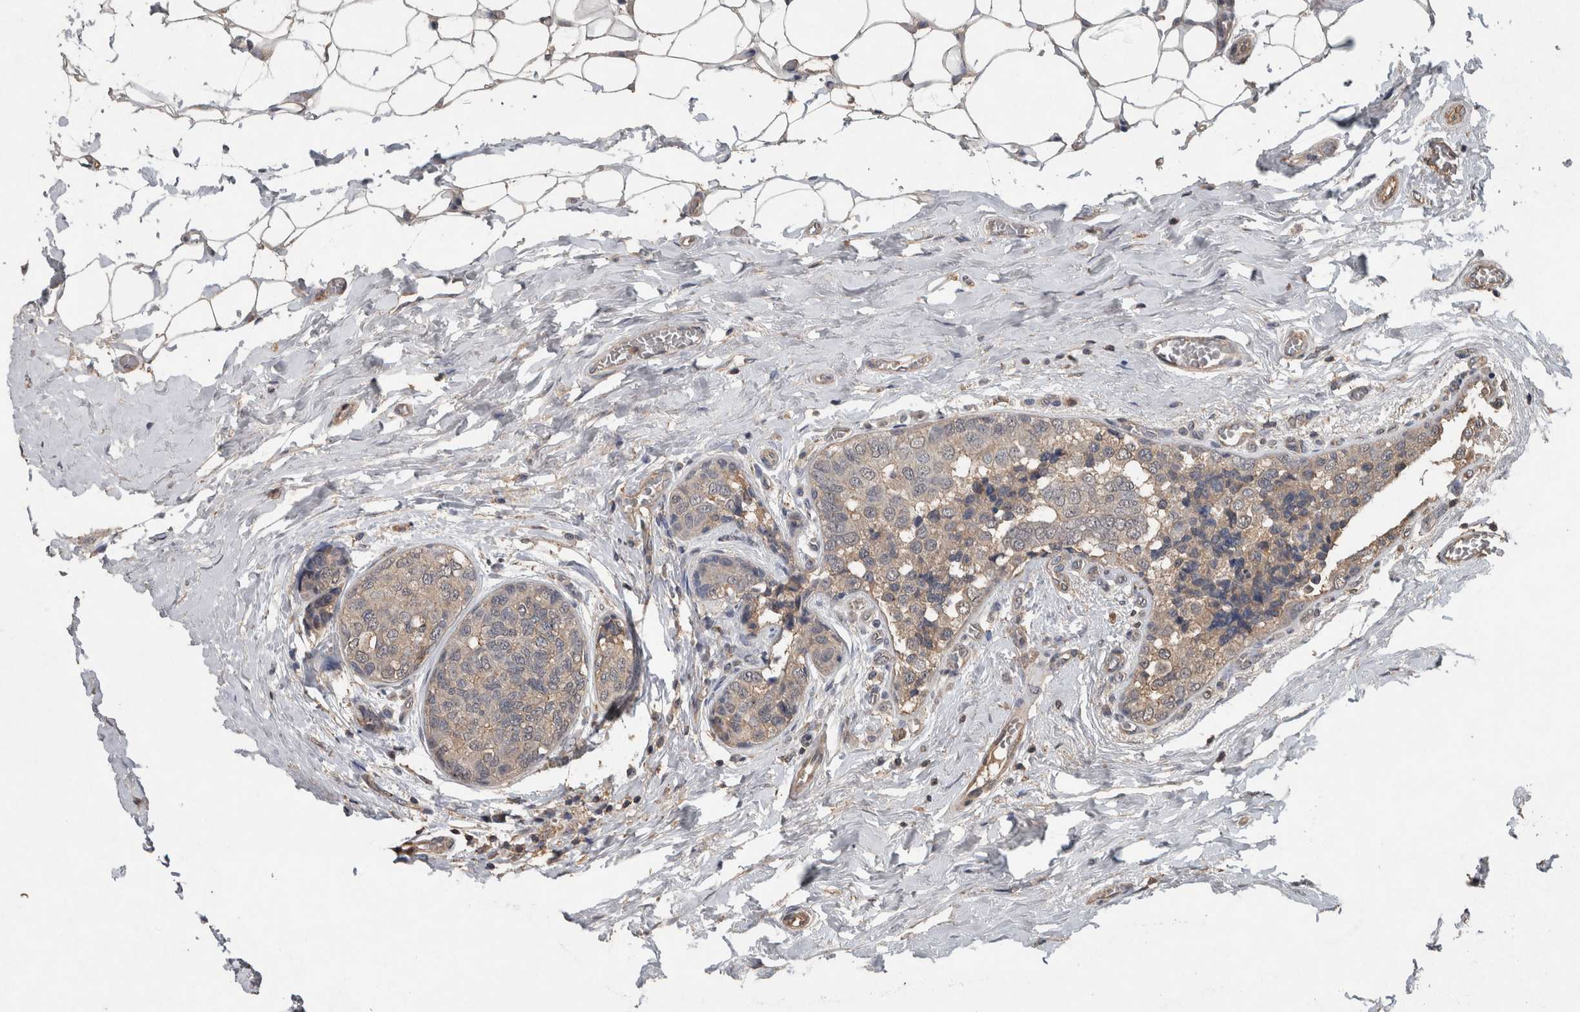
{"staining": {"intensity": "weak", "quantity": "25%-75%", "location": "cytoplasmic/membranous"}, "tissue": "breast cancer", "cell_type": "Tumor cells", "image_type": "cancer", "snomed": [{"axis": "morphology", "description": "Normal tissue, NOS"}, {"axis": "morphology", "description": "Duct carcinoma"}, {"axis": "topography", "description": "Breast"}], "caption": "Brown immunohistochemical staining in breast cancer exhibits weak cytoplasmic/membranous positivity in approximately 25%-75% of tumor cells. (IHC, brightfield microscopy, high magnification).", "gene": "FGFRL1", "patient": {"sex": "female", "age": 43}}